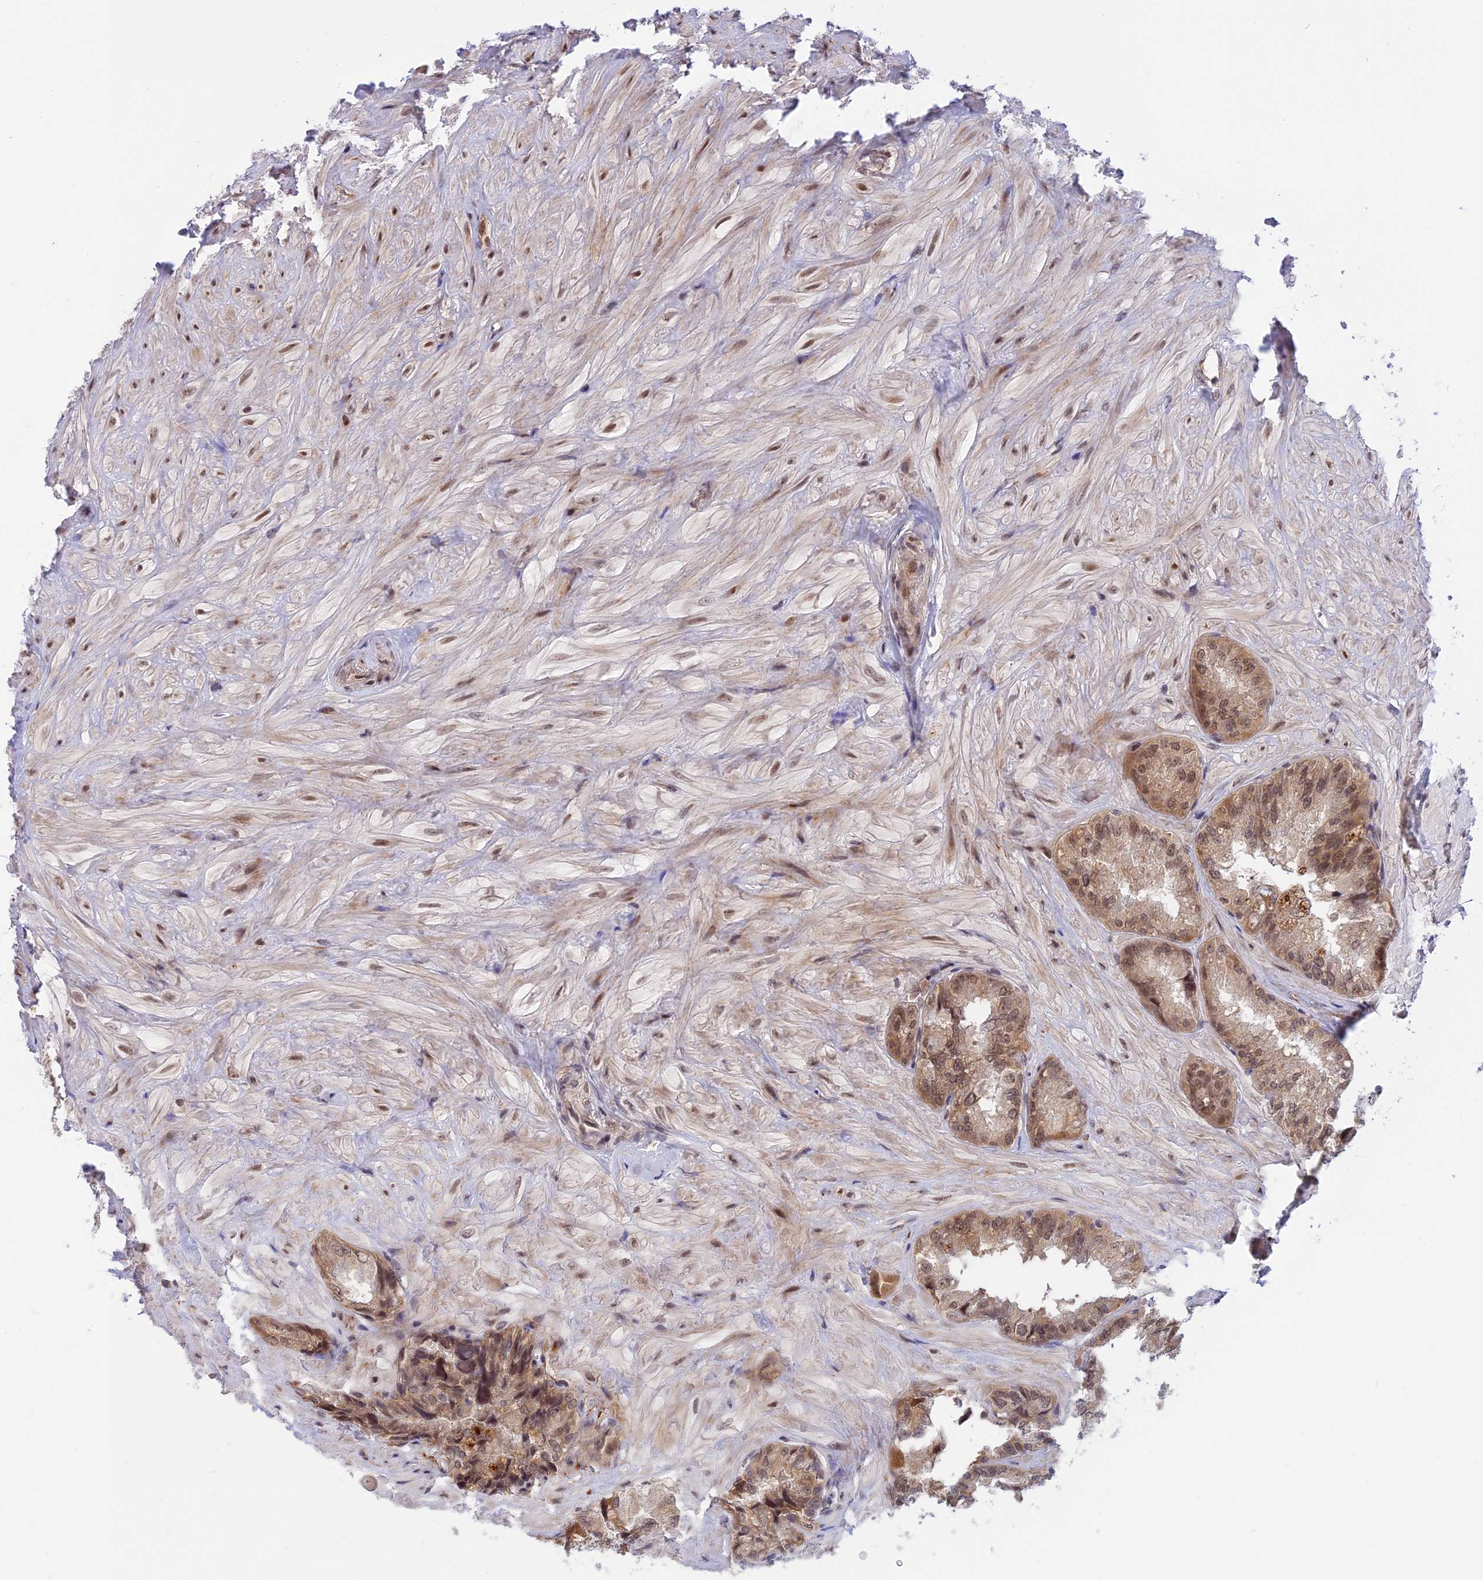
{"staining": {"intensity": "moderate", "quantity": ">75%", "location": "cytoplasmic/membranous,nuclear"}, "tissue": "seminal vesicle", "cell_type": "Glandular cells", "image_type": "normal", "snomed": [{"axis": "morphology", "description": "Normal tissue, NOS"}, {"axis": "topography", "description": "Prostate and seminal vesicle, NOS"}, {"axis": "topography", "description": "Prostate"}, {"axis": "topography", "description": "Seminal veicle"}], "caption": "Benign seminal vesicle shows moderate cytoplasmic/membranous,nuclear expression in about >75% of glandular cells, visualized by immunohistochemistry.", "gene": "POLR2C", "patient": {"sex": "male", "age": 67}}